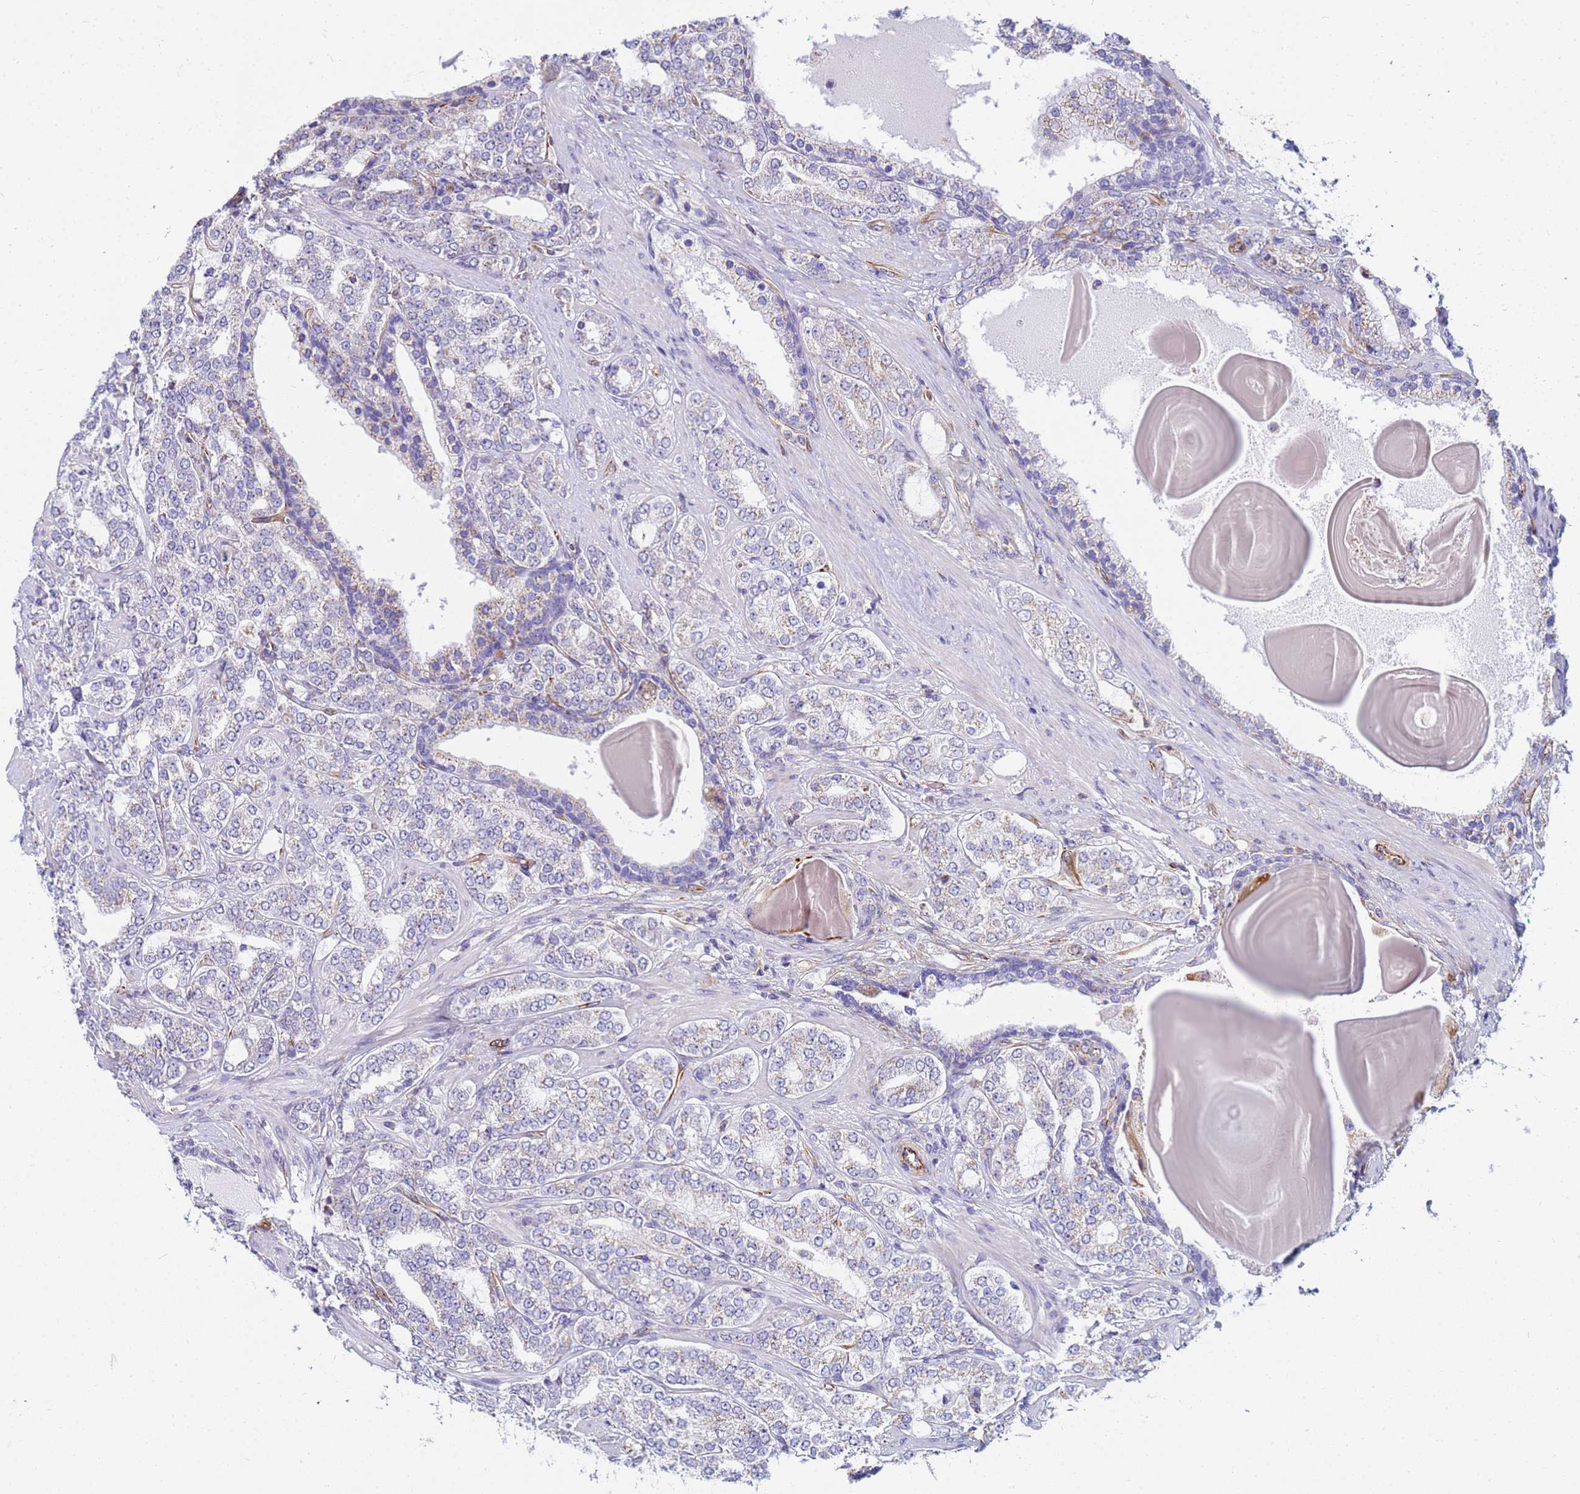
{"staining": {"intensity": "negative", "quantity": "none", "location": "none"}, "tissue": "prostate cancer", "cell_type": "Tumor cells", "image_type": "cancer", "snomed": [{"axis": "morphology", "description": "Adenocarcinoma, High grade"}, {"axis": "topography", "description": "Prostate"}], "caption": "An immunohistochemistry (IHC) micrograph of prostate high-grade adenocarcinoma is shown. There is no staining in tumor cells of prostate high-grade adenocarcinoma.", "gene": "UBXN2B", "patient": {"sex": "male", "age": 64}}